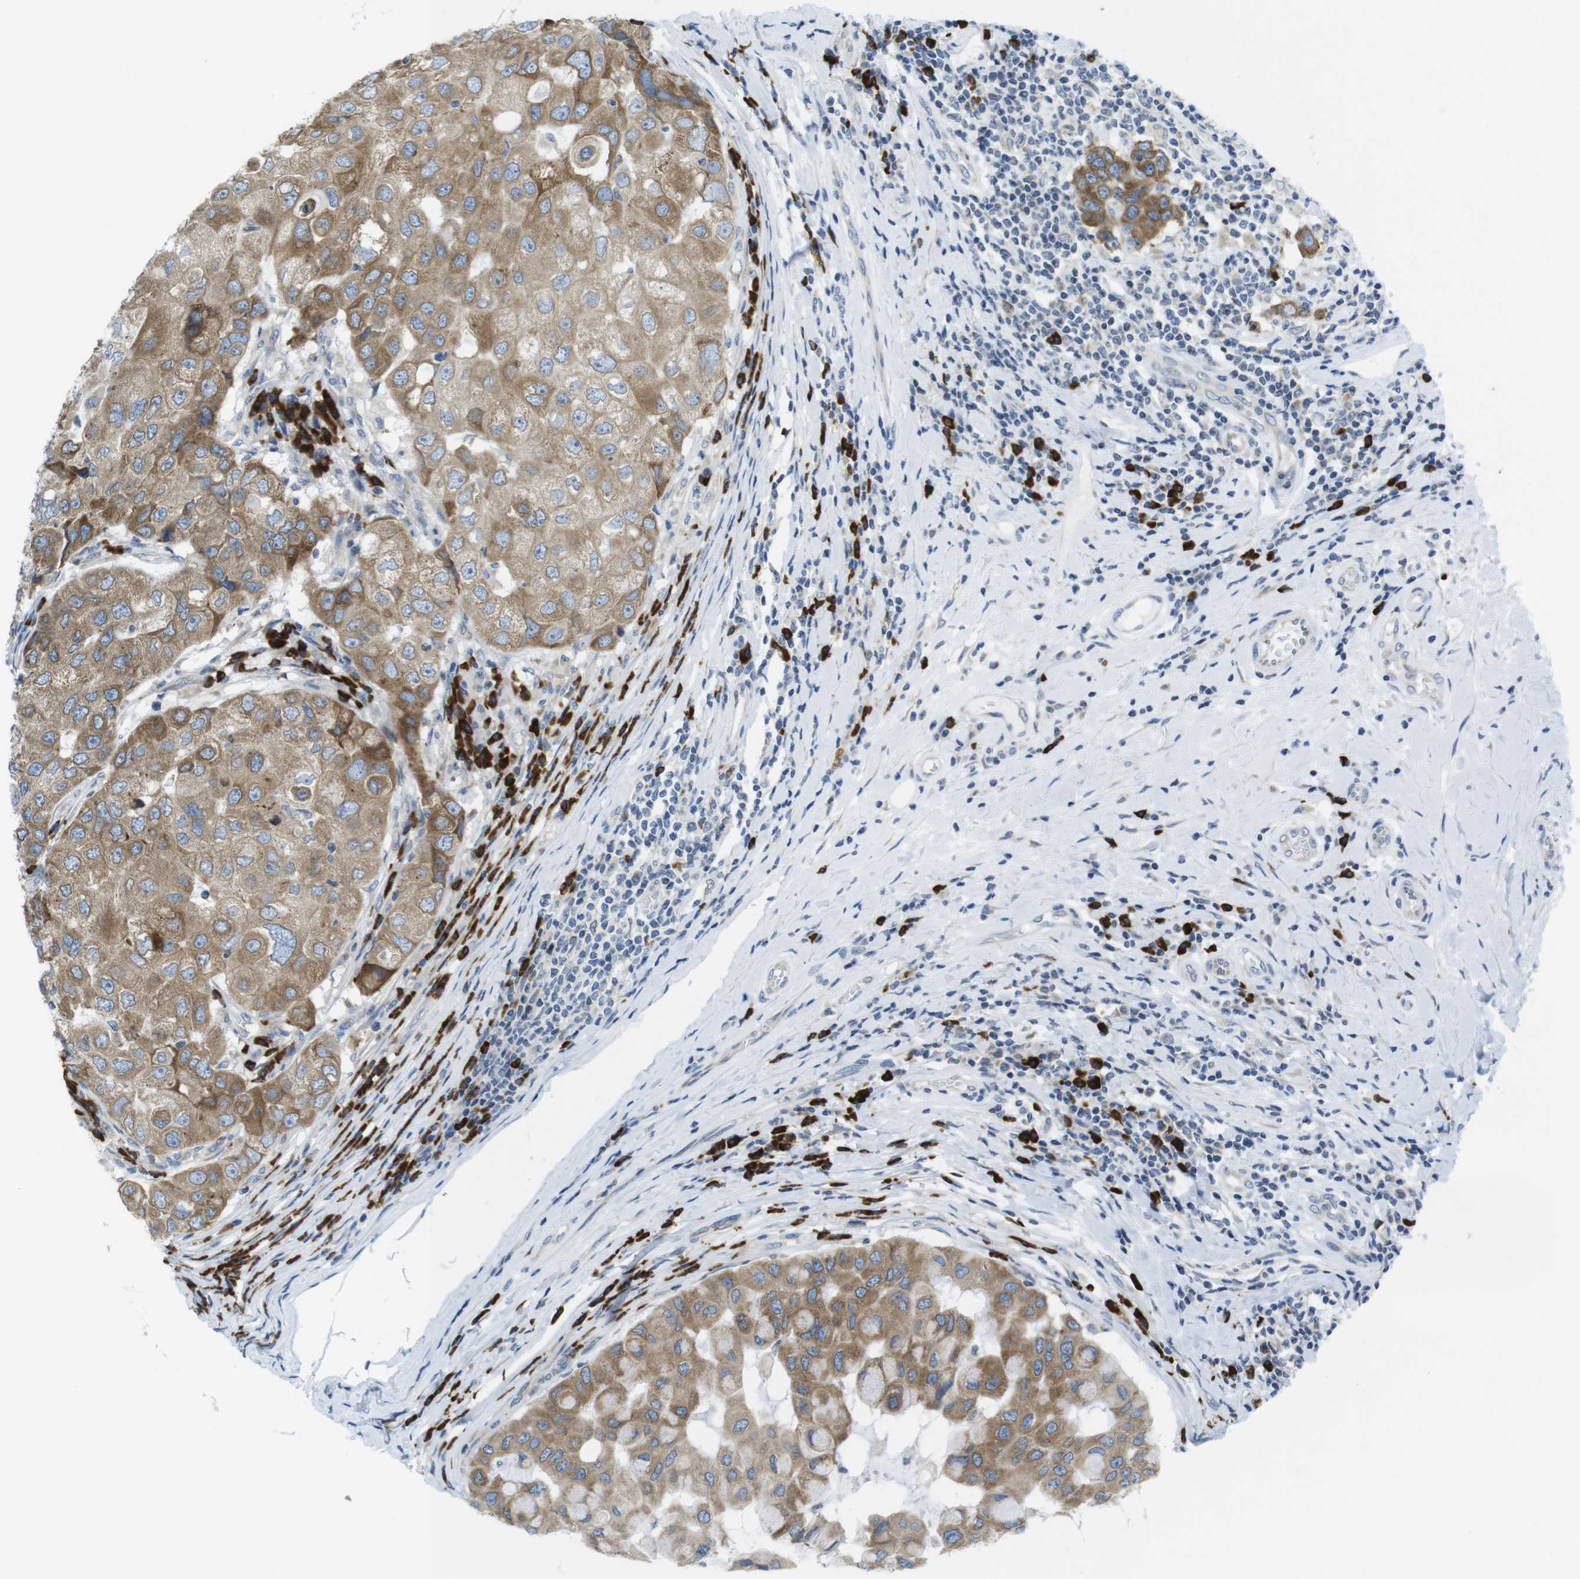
{"staining": {"intensity": "strong", "quantity": ">75%", "location": "cytoplasmic/membranous"}, "tissue": "breast cancer", "cell_type": "Tumor cells", "image_type": "cancer", "snomed": [{"axis": "morphology", "description": "Duct carcinoma"}, {"axis": "topography", "description": "Breast"}], "caption": "Immunohistochemistry of breast cancer shows high levels of strong cytoplasmic/membranous expression in approximately >75% of tumor cells. (DAB (3,3'-diaminobenzidine) IHC, brown staining for protein, blue staining for nuclei).", "gene": "CLPTM1L", "patient": {"sex": "female", "age": 27}}